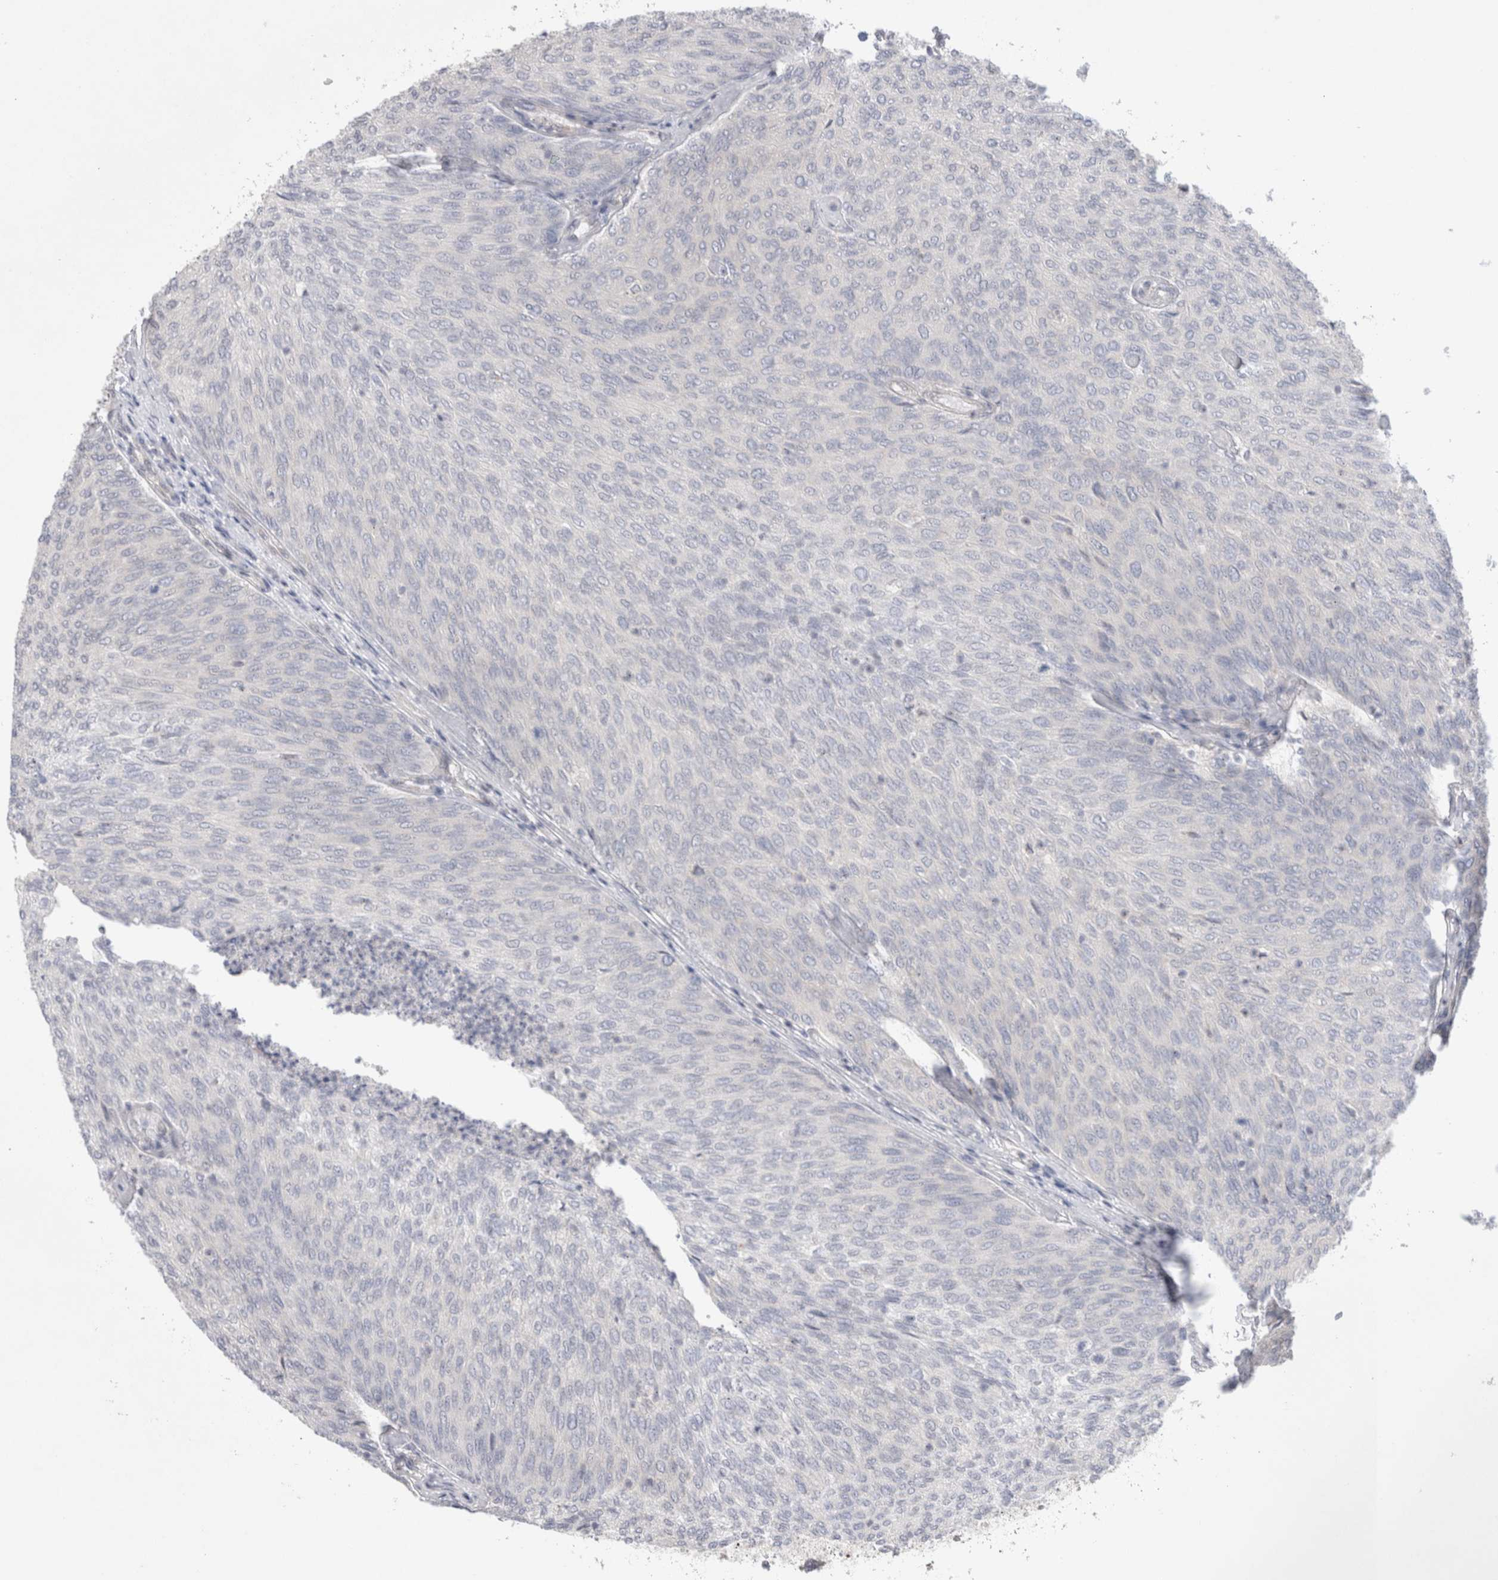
{"staining": {"intensity": "negative", "quantity": "none", "location": "none"}, "tissue": "urothelial cancer", "cell_type": "Tumor cells", "image_type": "cancer", "snomed": [{"axis": "morphology", "description": "Urothelial carcinoma, Low grade"}, {"axis": "topography", "description": "Urinary bladder"}], "caption": "A histopathology image of human urothelial carcinoma (low-grade) is negative for staining in tumor cells.", "gene": "BICD2", "patient": {"sex": "female", "age": 79}}